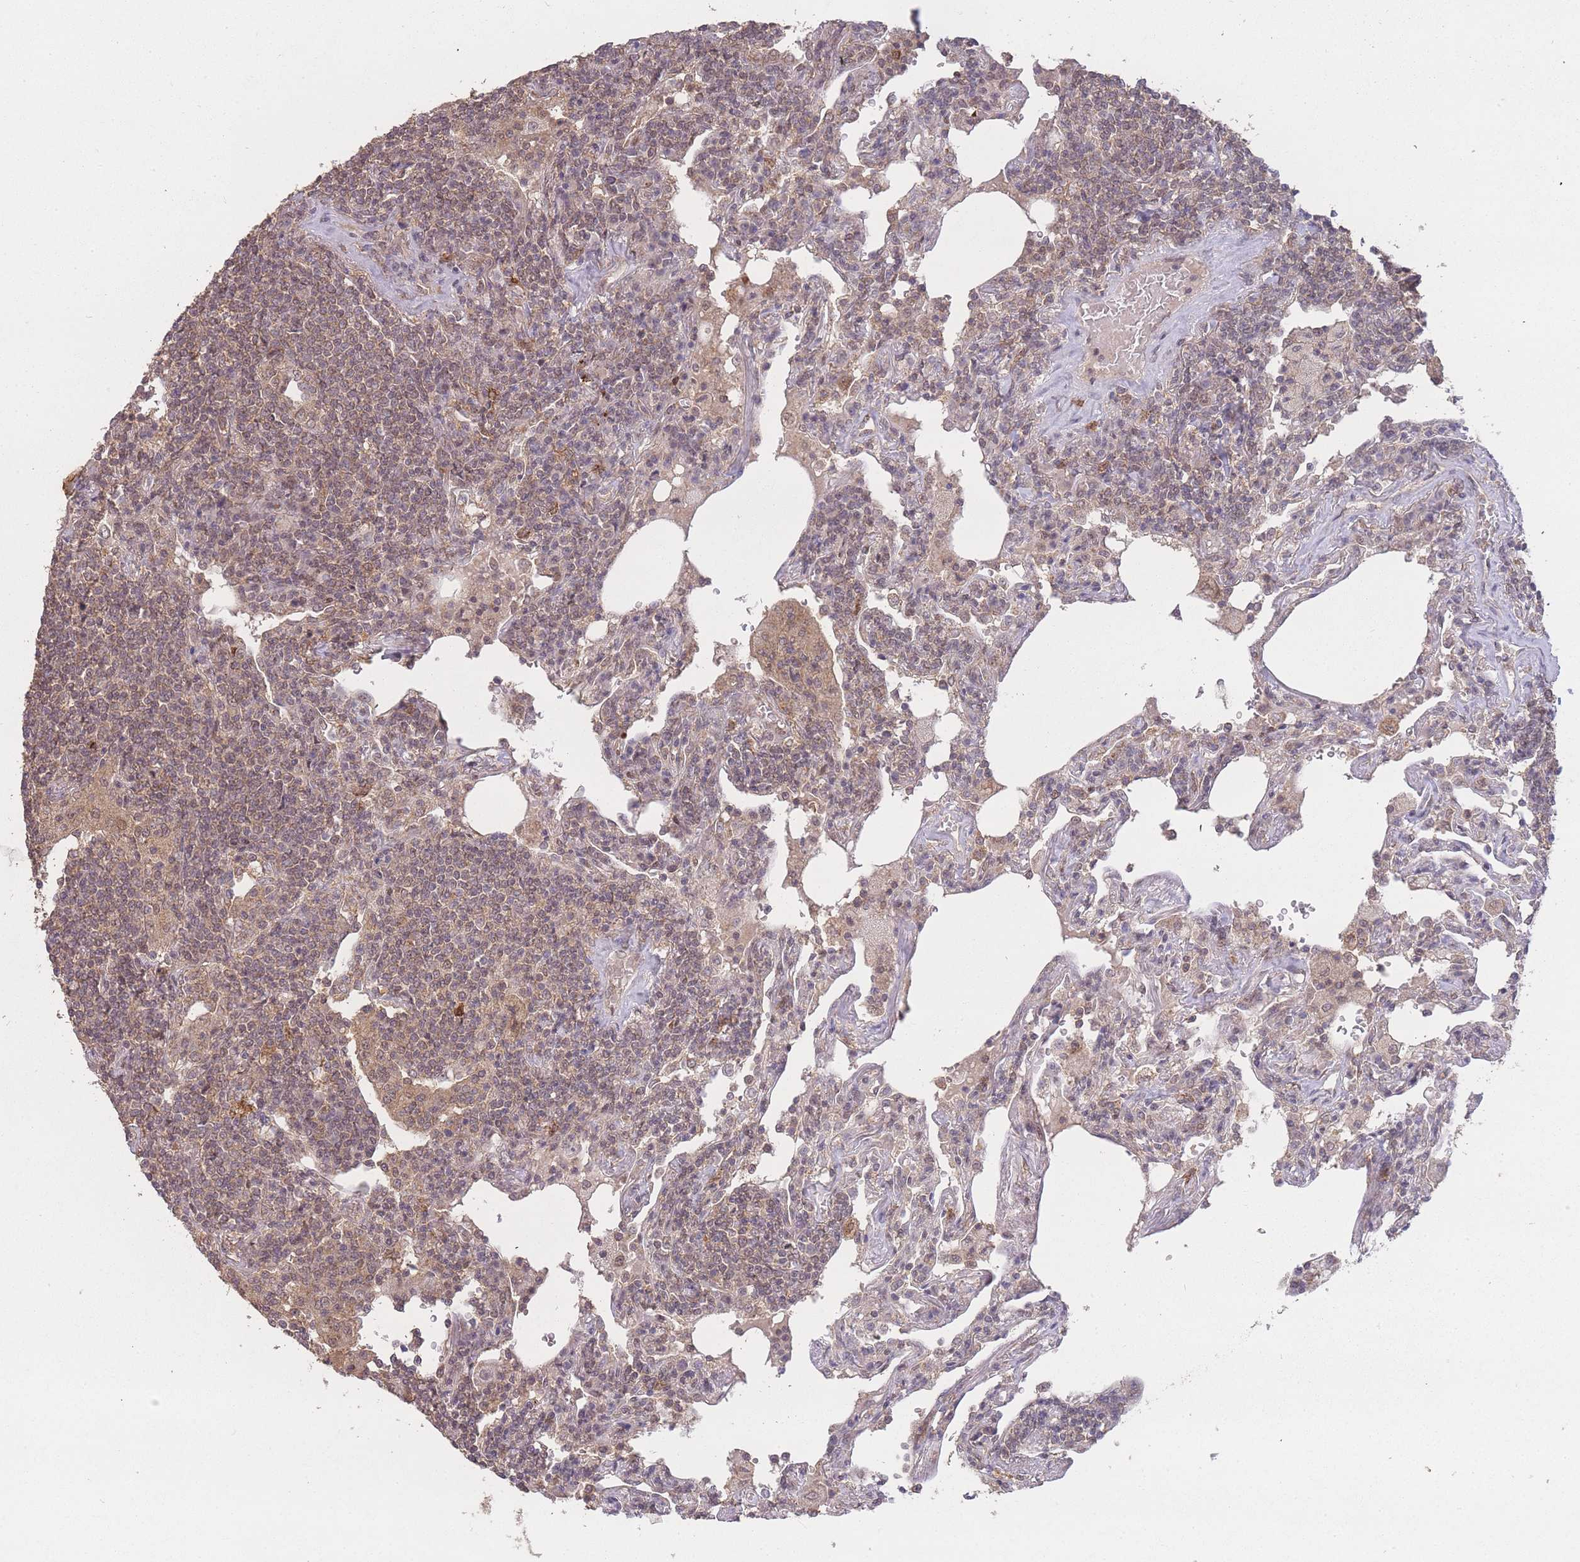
{"staining": {"intensity": "weak", "quantity": ">75%", "location": "nuclear"}, "tissue": "lymphoma", "cell_type": "Tumor cells", "image_type": "cancer", "snomed": [{"axis": "morphology", "description": "Malignant lymphoma, non-Hodgkin's type, Low grade"}, {"axis": "topography", "description": "Lung"}], "caption": "Weak nuclear staining for a protein is appreciated in about >75% of tumor cells of malignant lymphoma, non-Hodgkin's type (low-grade) using immunohistochemistry (IHC).", "gene": "RNF144B", "patient": {"sex": "female", "age": 71}}